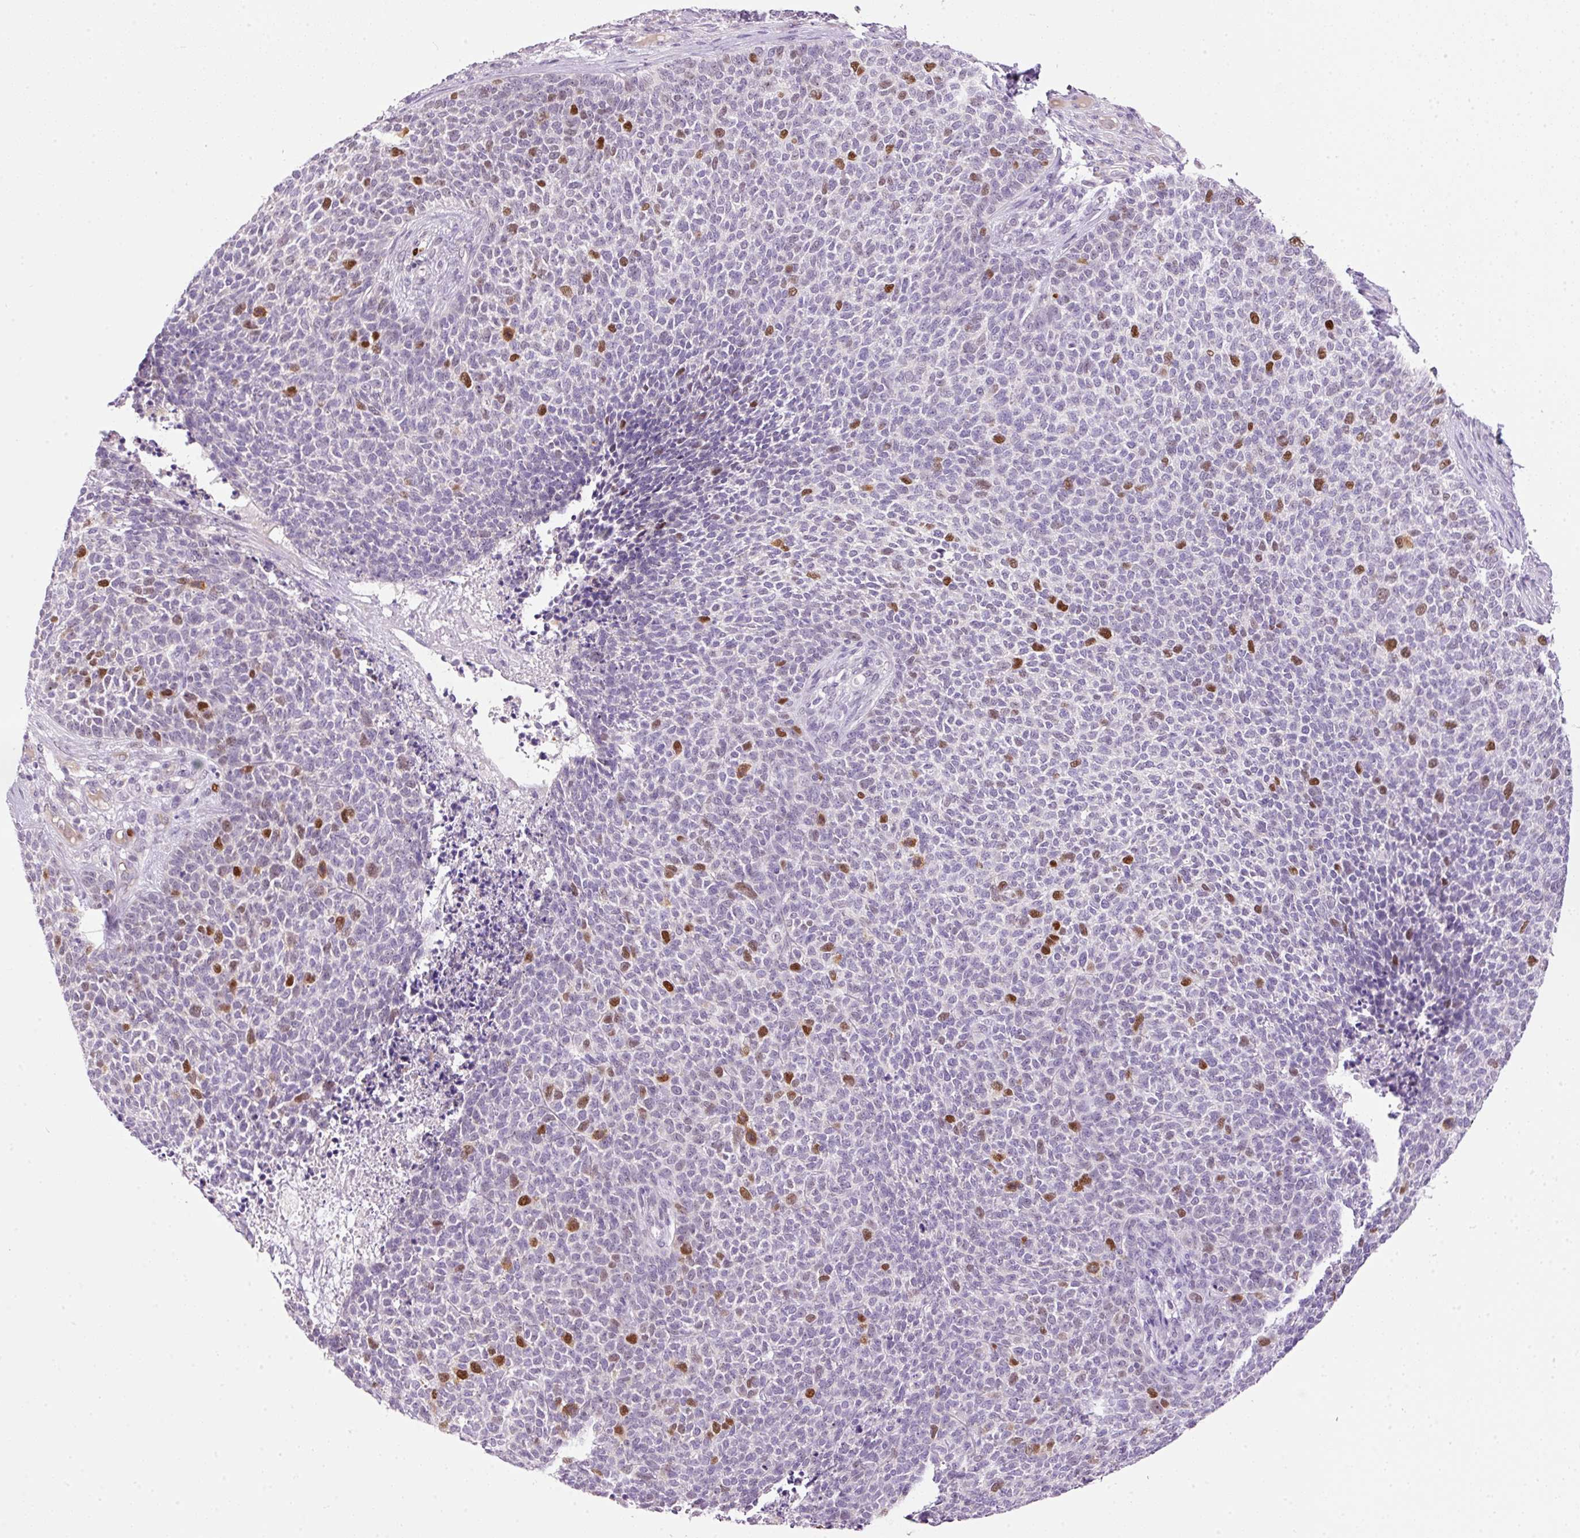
{"staining": {"intensity": "moderate", "quantity": "<25%", "location": "nuclear"}, "tissue": "skin cancer", "cell_type": "Tumor cells", "image_type": "cancer", "snomed": [{"axis": "morphology", "description": "Basal cell carcinoma"}, {"axis": "topography", "description": "Skin"}], "caption": "Immunohistochemical staining of human skin cancer (basal cell carcinoma) reveals moderate nuclear protein expression in about <25% of tumor cells.", "gene": "KPNA2", "patient": {"sex": "female", "age": 84}}